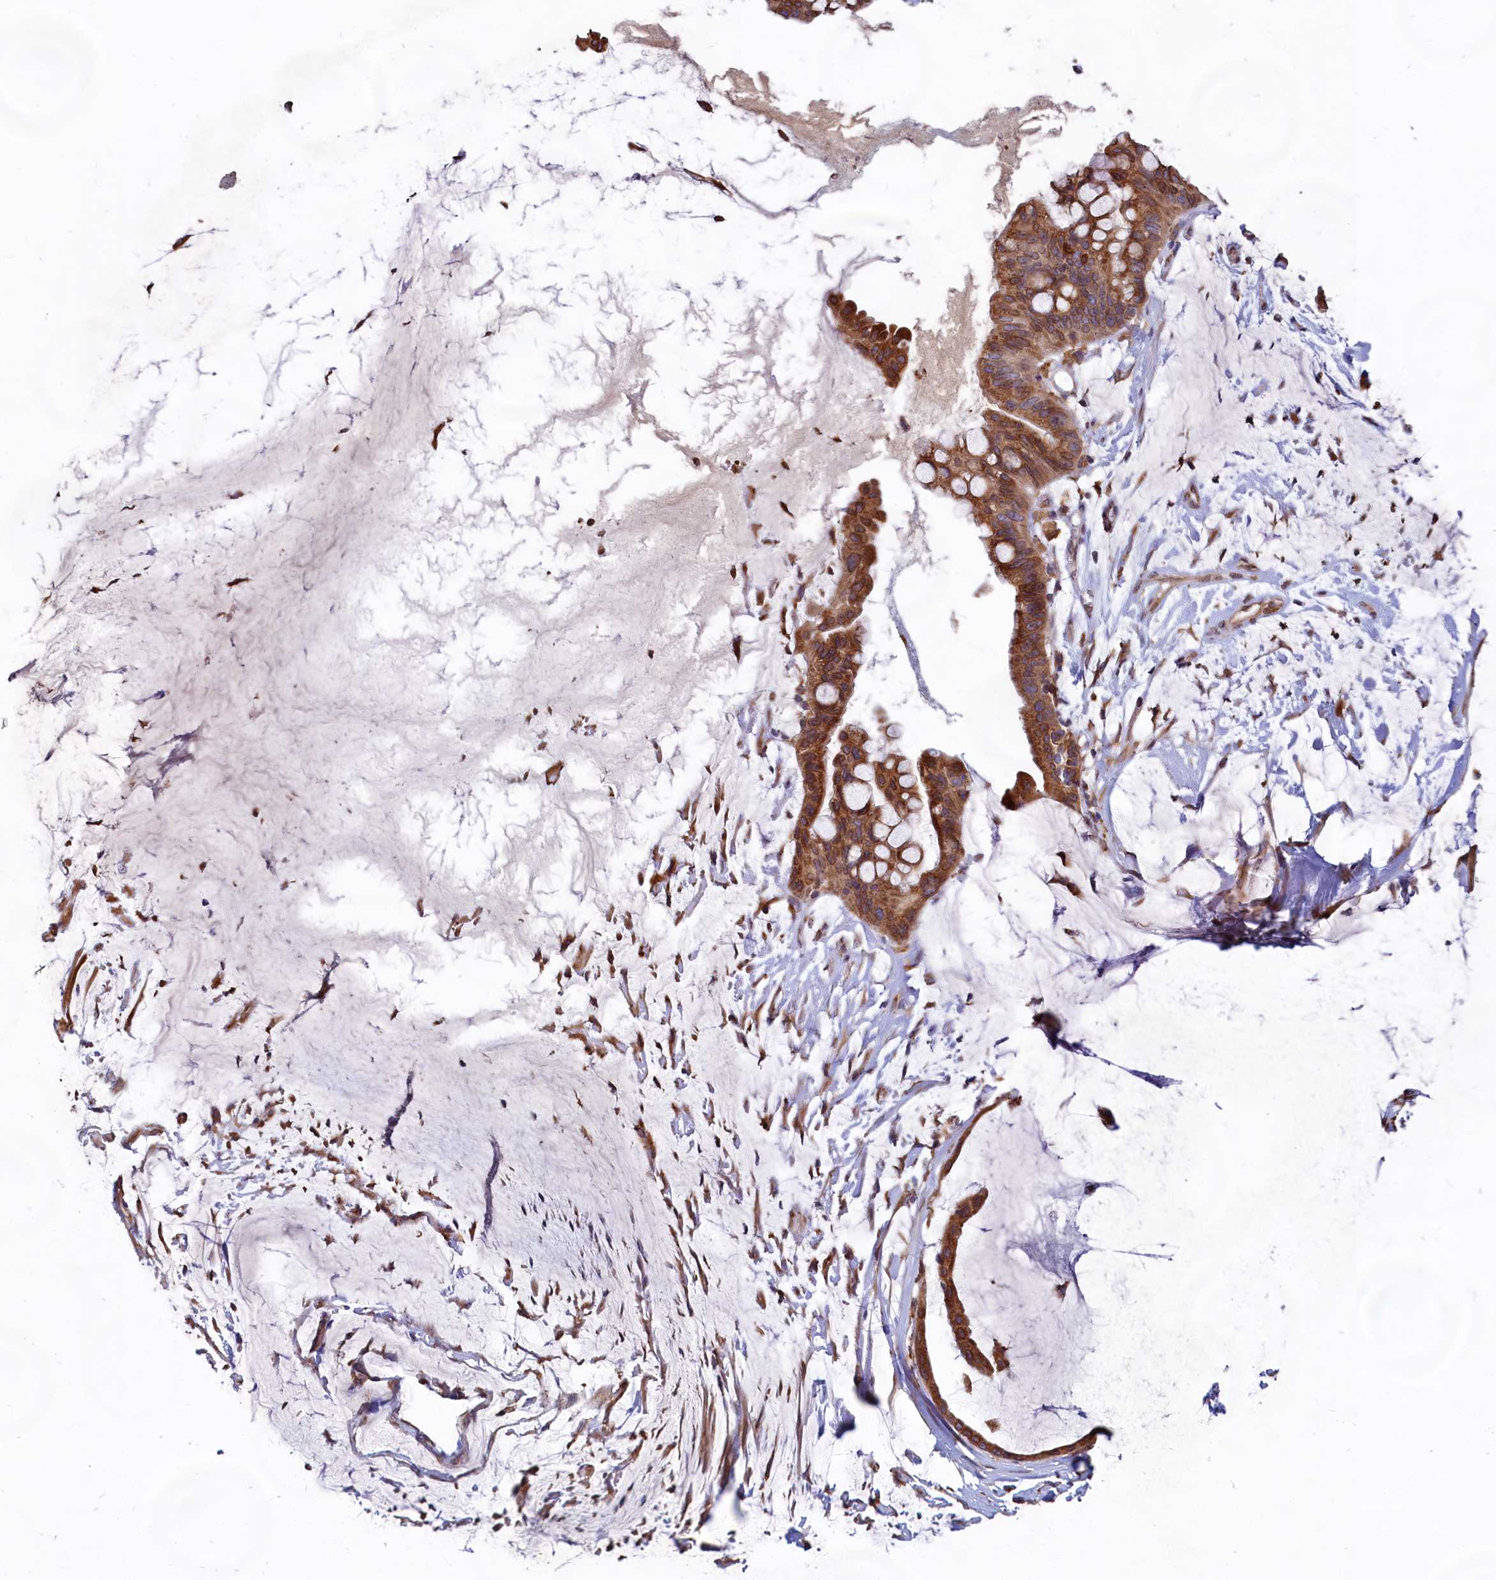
{"staining": {"intensity": "strong", "quantity": ">75%", "location": "cytoplasmic/membranous"}, "tissue": "ovarian cancer", "cell_type": "Tumor cells", "image_type": "cancer", "snomed": [{"axis": "morphology", "description": "Cystadenocarcinoma, mucinous, NOS"}, {"axis": "topography", "description": "Ovary"}], "caption": "Immunohistochemistry (IHC) photomicrograph of ovarian cancer stained for a protein (brown), which reveals high levels of strong cytoplasmic/membranous staining in approximately >75% of tumor cells.", "gene": "TBC1D19", "patient": {"sex": "female", "age": 73}}